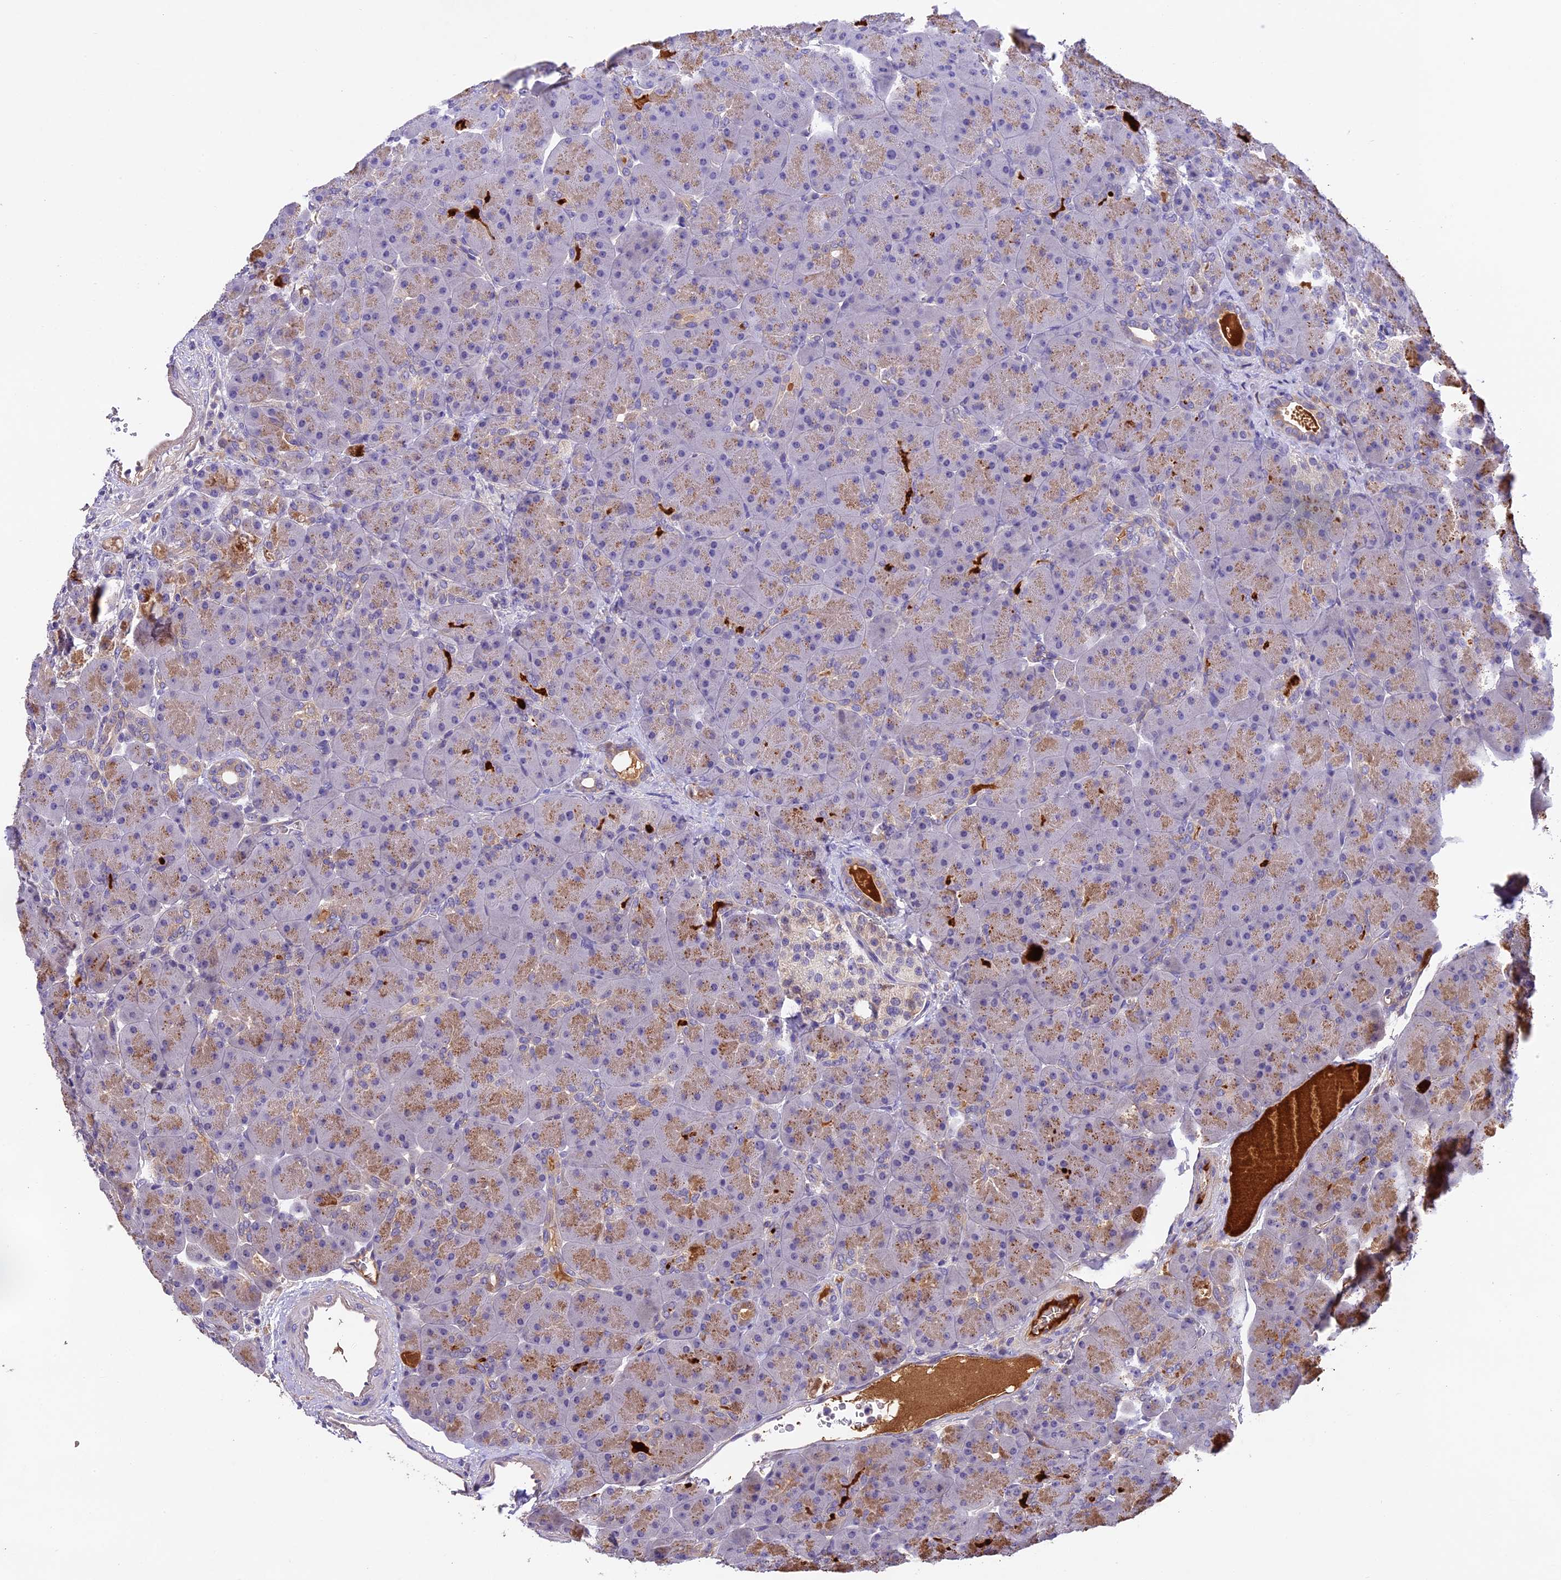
{"staining": {"intensity": "moderate", "quantity": "25%-75%", "location": "cytoplasmic/membranous"}, "tissue": "pancreas", "cell_type": "Exocrine glandular cells", "image_type": "normal", "snomed": [{"axis": "morphology", "description": "Normal tissue, NOS"}, {"axis": "topography", "description": "Pancreas"}], "caption": "Human pancreas stained with a brown dye exhibits moderate cytoplasmic/membranous positive positivity in approximately 25%-75% of exocrine glandular cells.", "gene": "PHAF1", "patient": {"sex": "male", "age": 66}}